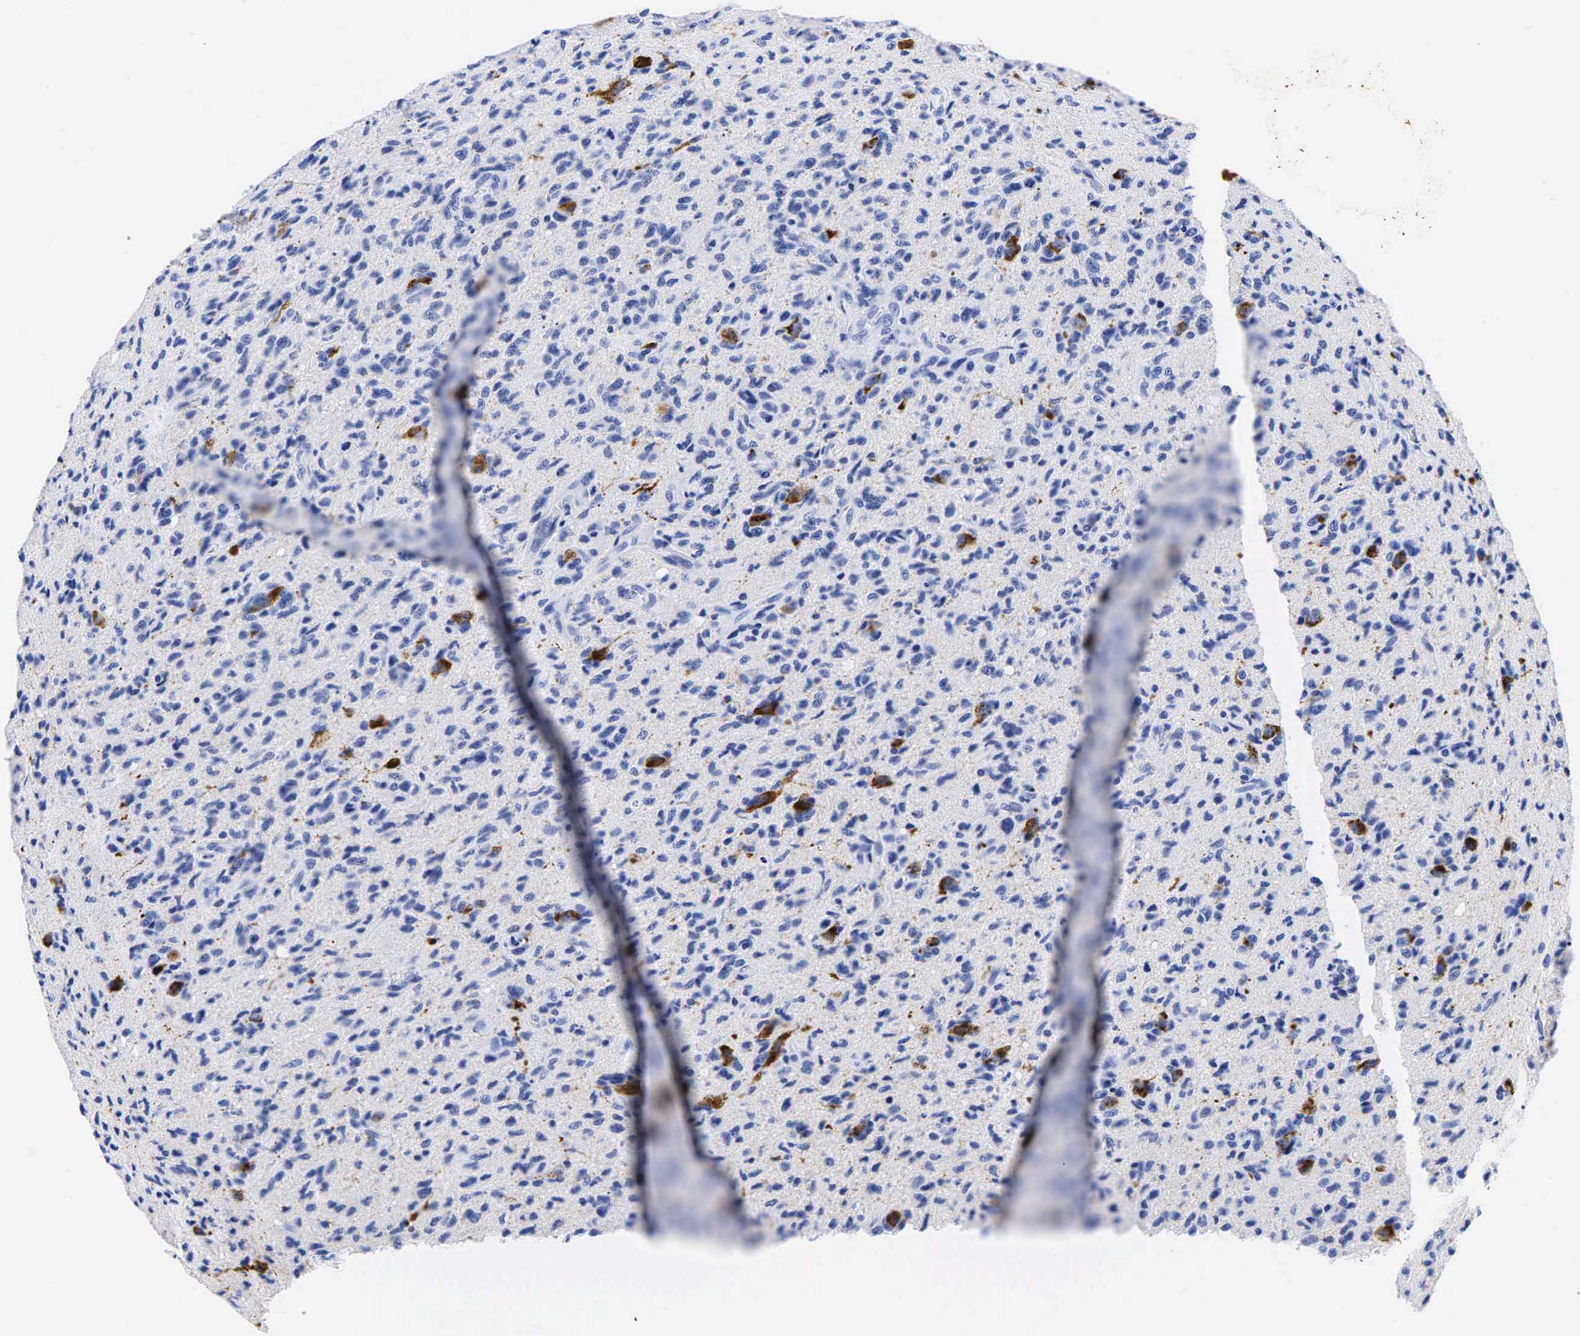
{"staining": {"intensity": "strong", "quantity": "<25%", "location": "cytoplasmic/membranous"}, "tissue": "glioma", "cell_type": "Tumor cells", "image_type": "cancer", "snomed": [{"axis": "morphology", "description": "Glioma, malignant, High grade"}, {"axis": "topography", "description": "Brain"}], "caption": "Human glioma stained with a protein marker shows strong staining in tumor cells.", "gene": "CHGA", "patient": {"sex": "male", "age": 36}}